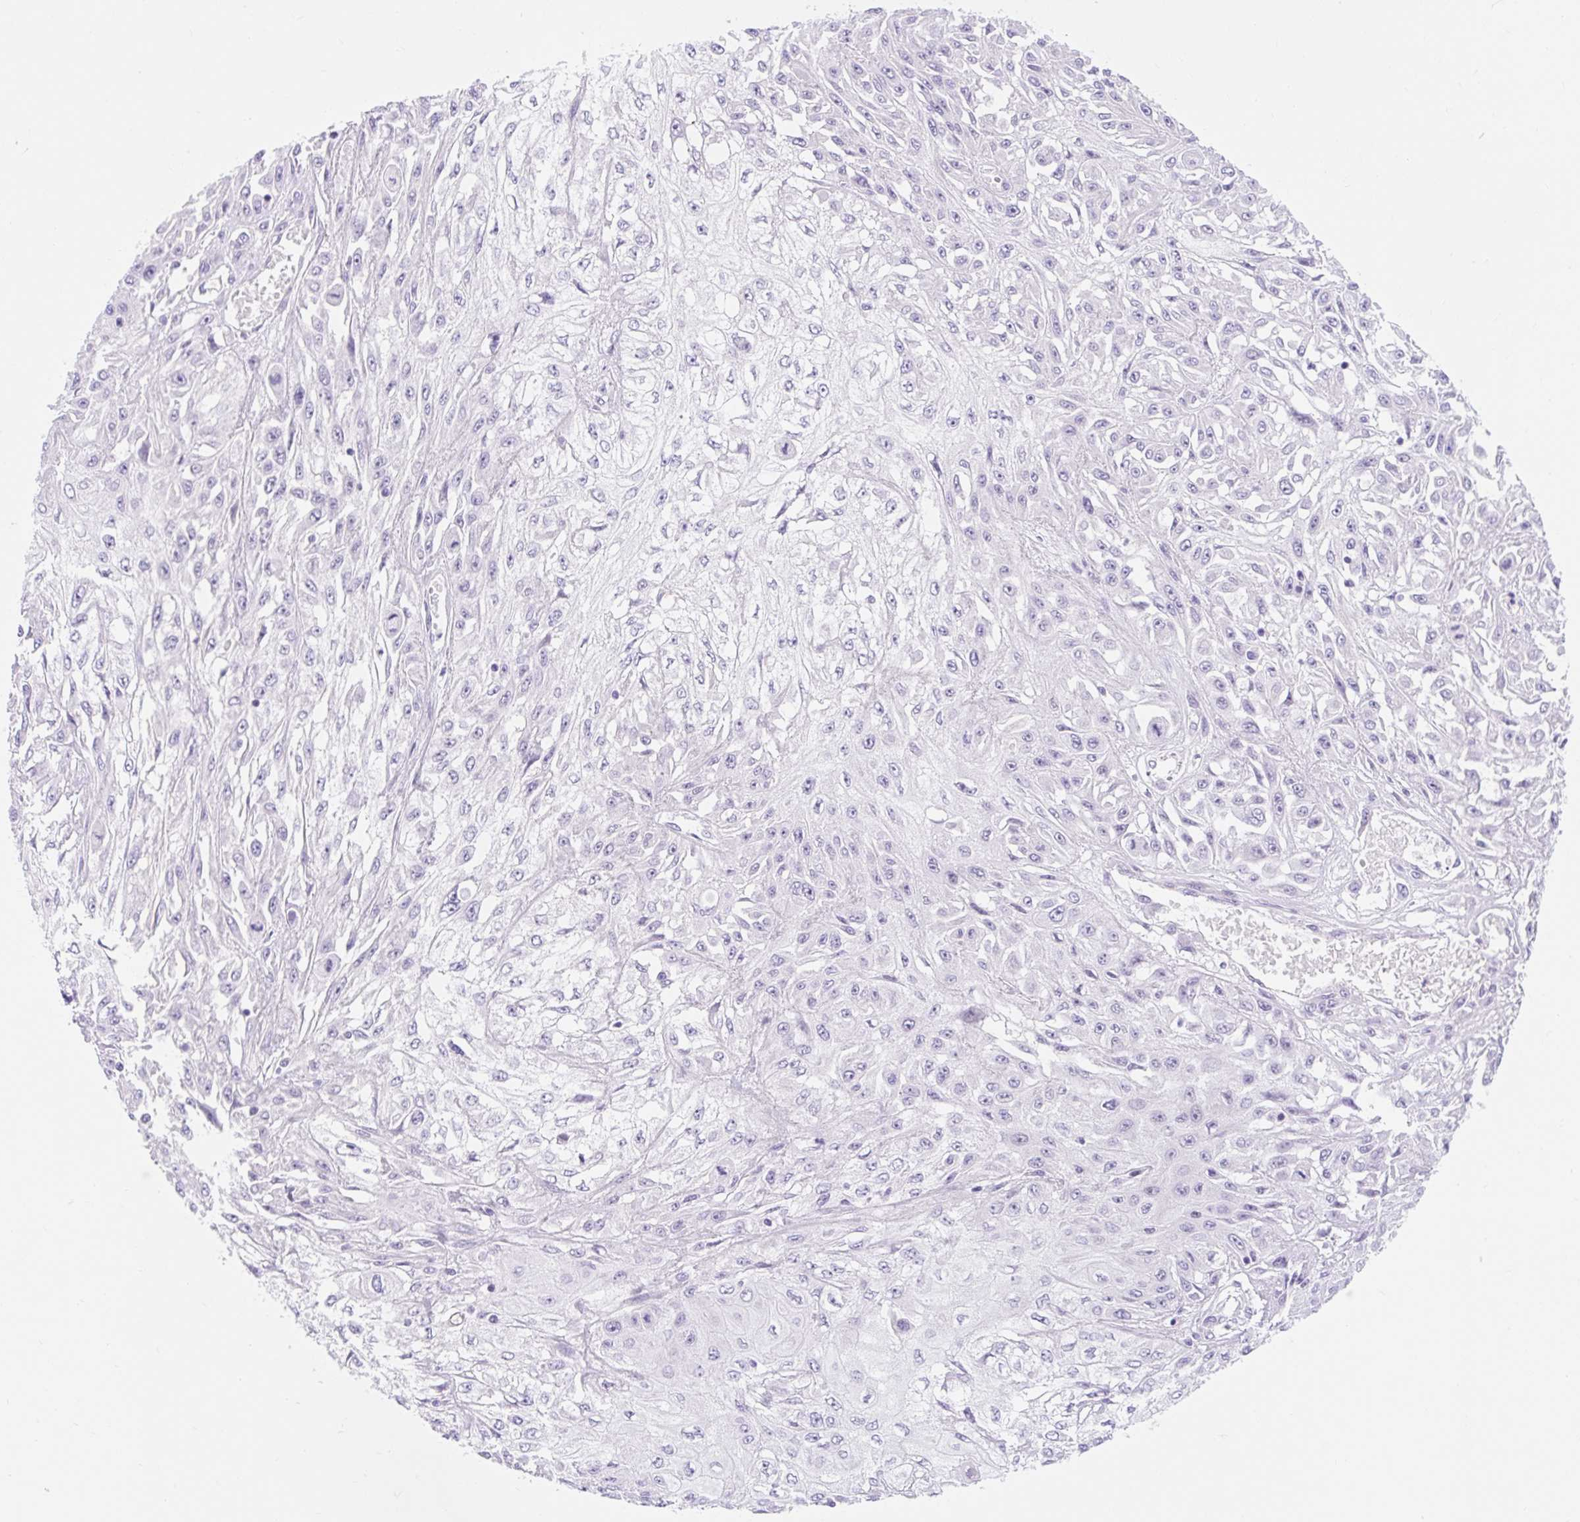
{"staining": {"intensity": "negative", "quantity": "none", "location": "none"}, "tissue": "skin cancer", "cell_type": "Tumor cells", "image_type": "cancer", "snomed": [{"axis": "morphology", "description": "Squamous cell carcinoma, NOS"}, {"axis": "morphology", "description": "Squamous cell carcinoma, metastatic, NOS"}, {"axis": "topography", "description": "Skin"}, {"axis": "topography", "description": "Lymph node"}], "caption": "Tumor cells are negative for brown protein staining in squamous cell carcinoma (skin). Brightfield microscopy of IHC stained with DAB (3,3'-diaminobenzidine) (brown) and hematoxylin (blue), captured at high magnification.", "gene": "SLC28A1", "patient": {"sex": "male", "age": 75}}